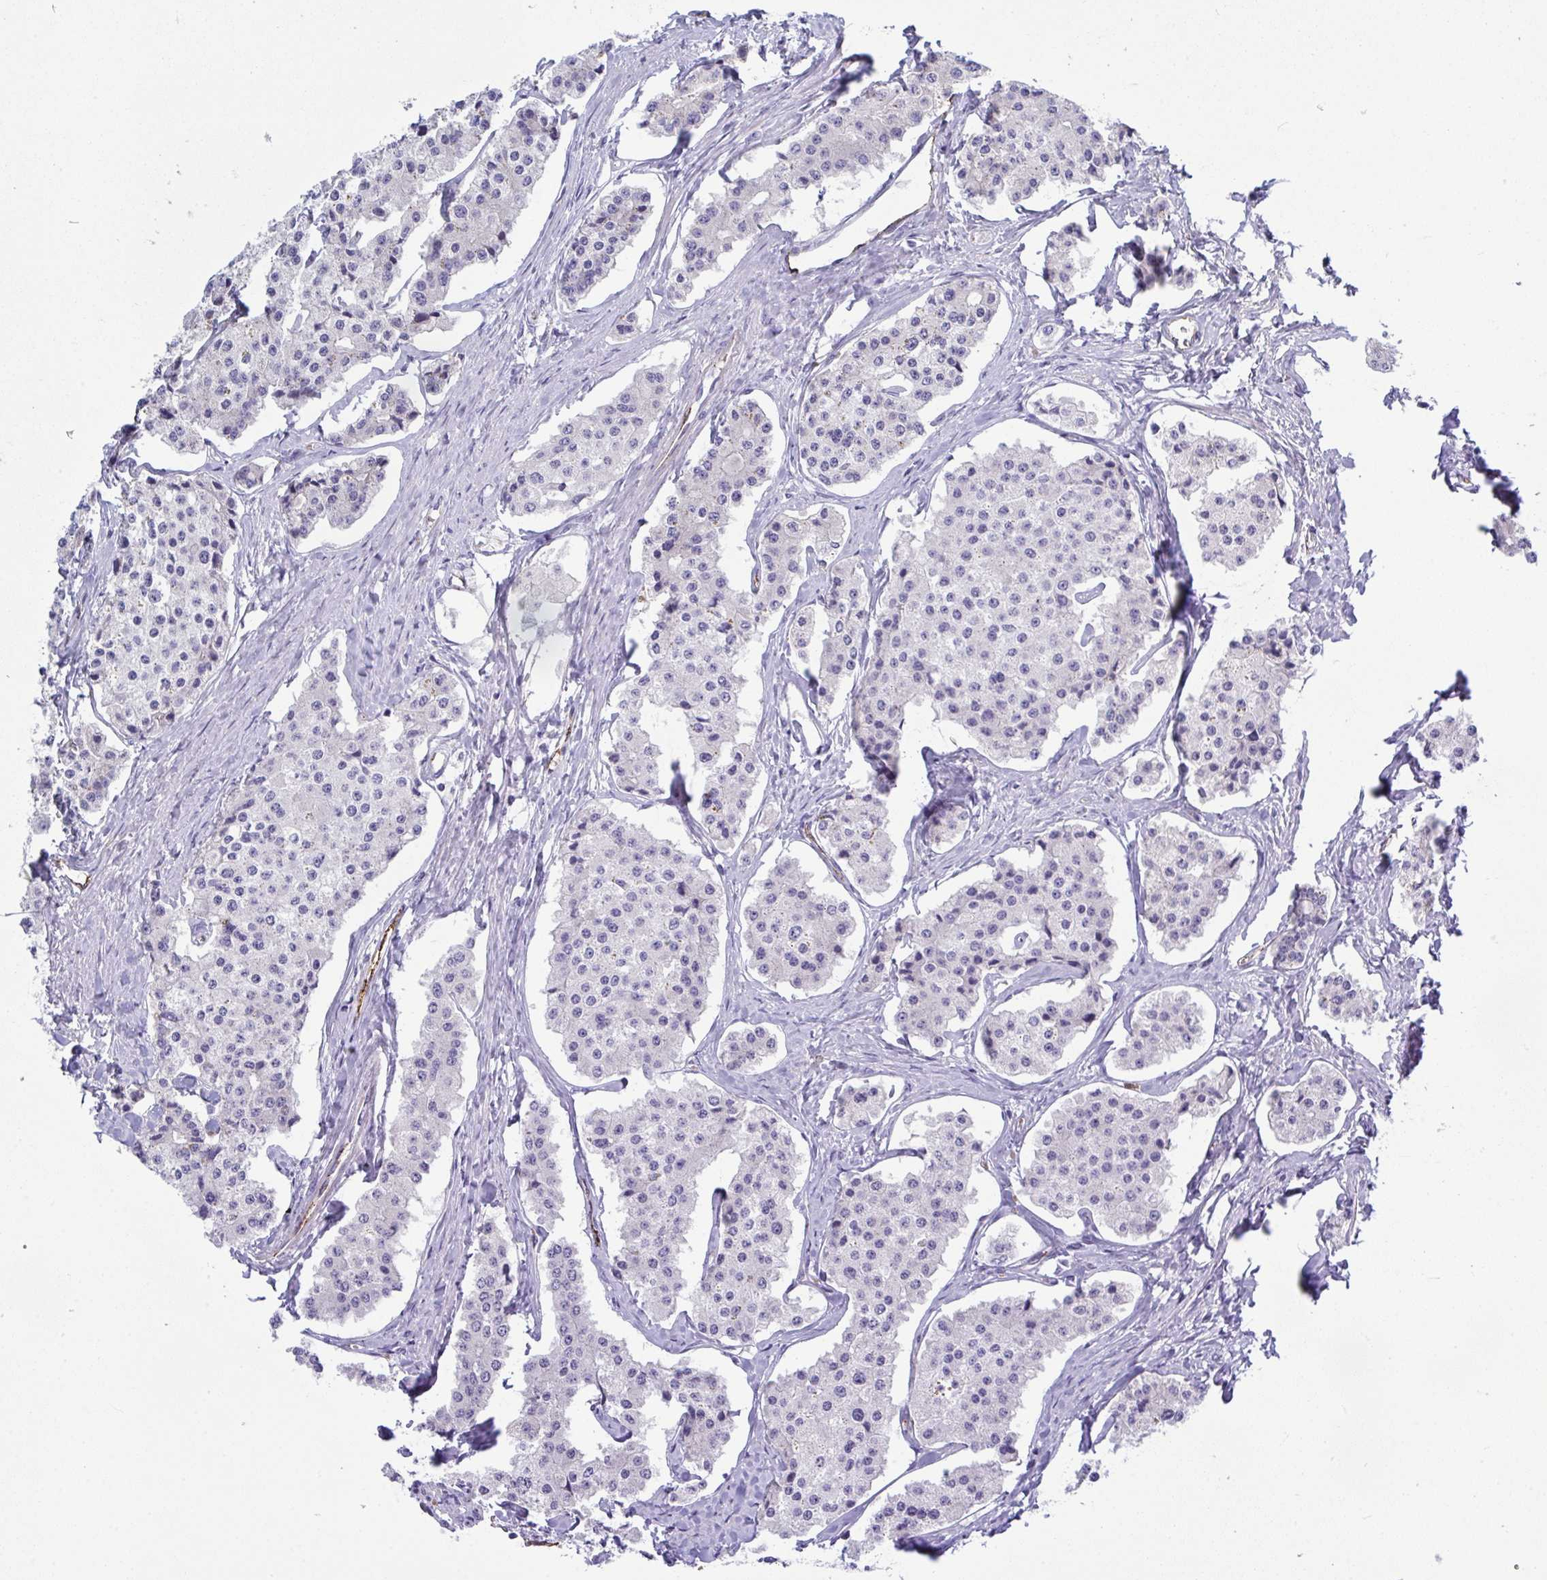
{"staining": {"intensity": "negative", "quantity": "none", "location": "none"}, "tissue": "carcinoid", "cell_type": "Tumor cells", "image_type": "cancer", "snomed": [{"axis": "morphology", "description": "Carcinoid, malignant, NOS"}, {"axis": "topography", "description": "Small intestine"}], "caption": "Tumor cells show no significant positivity in malignant carcinoid. The staining was performed using DAB (3,3'-diaminobenzidine) to visualize the protein expression in brown, while the nuclei were stained in blue with hematoxylin (Magnification: 20x).", "gene": "TOR1AIP2", "patient": {"sex": "female", "age": 65}}